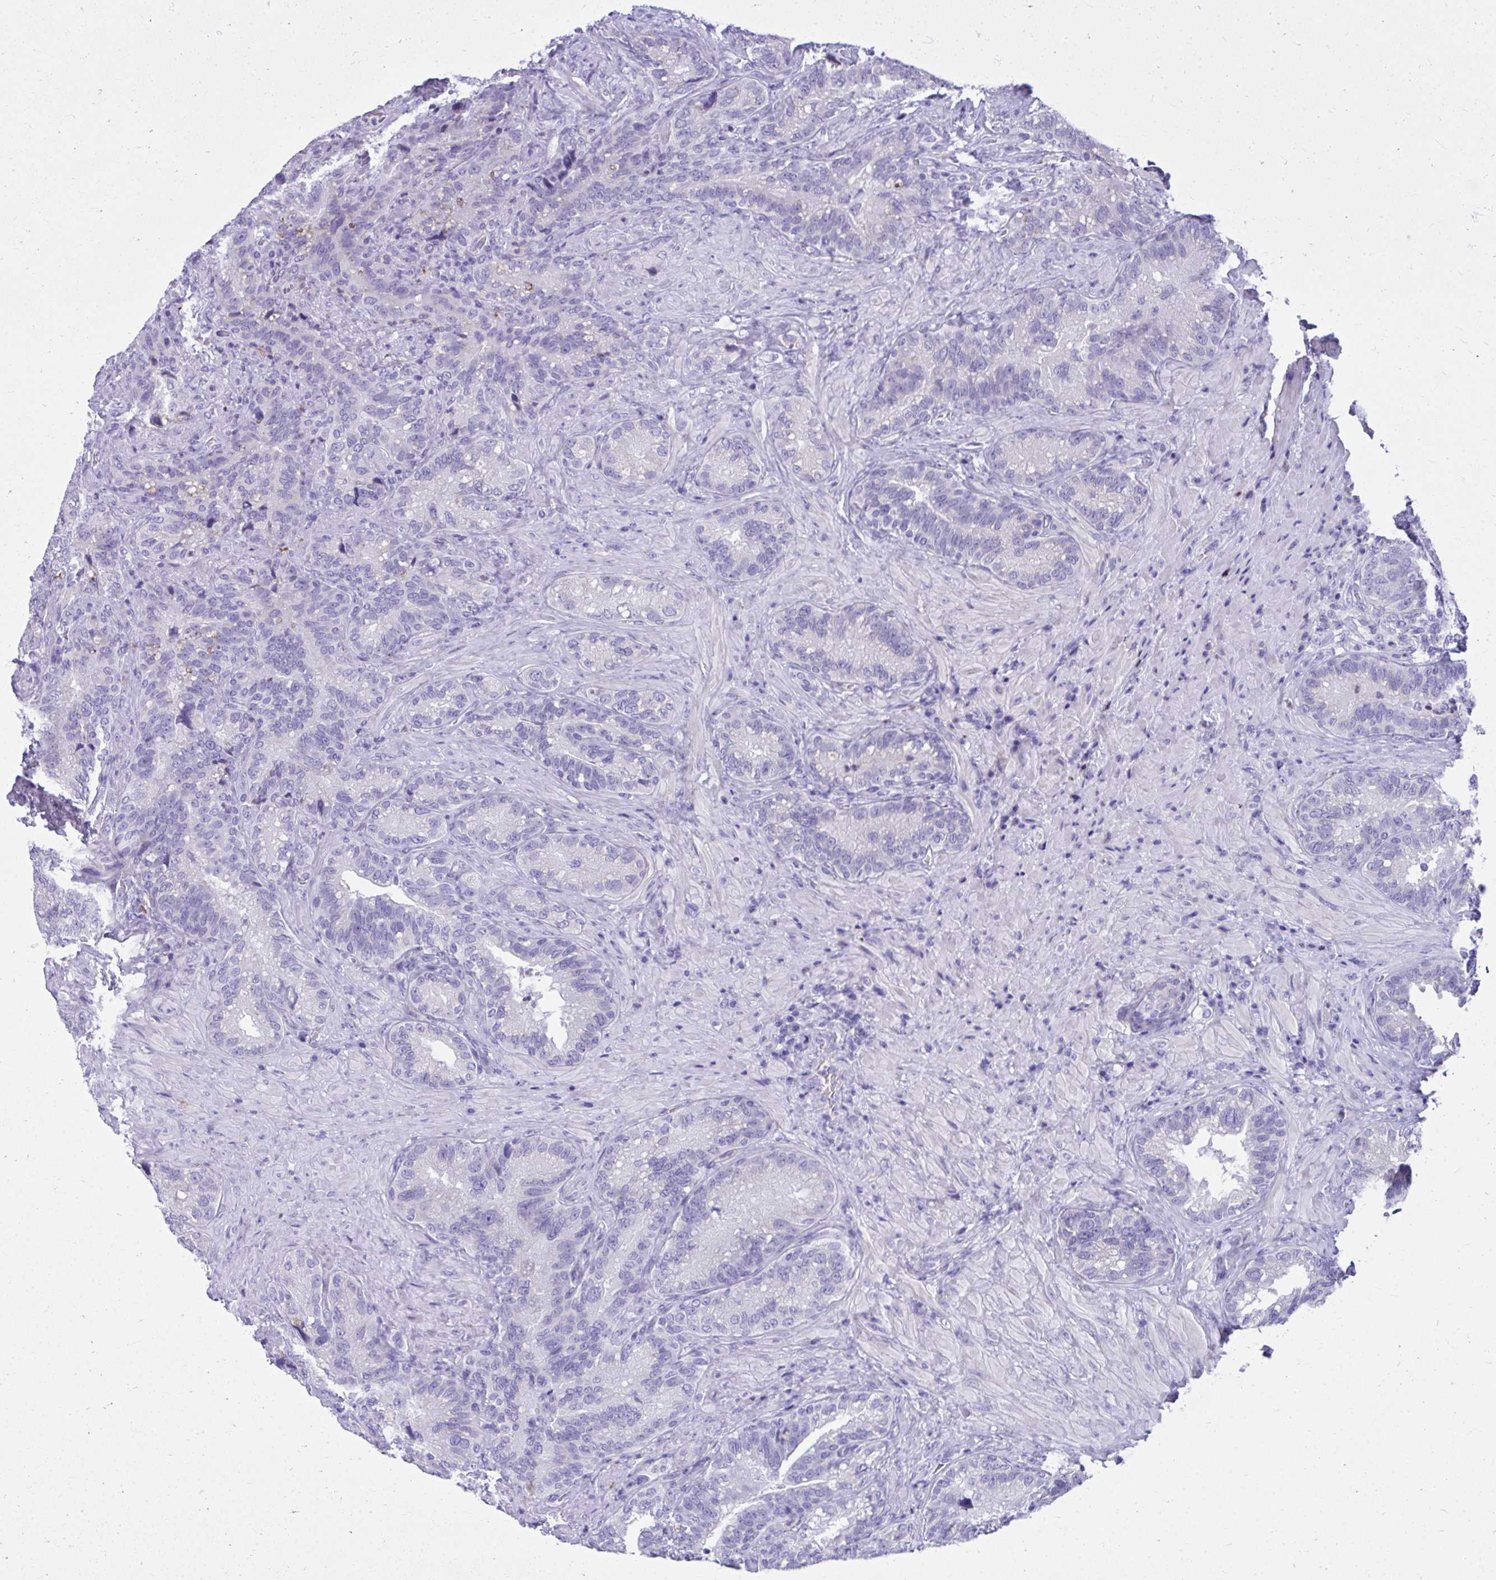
{"staining": {"intensity": "negative", "quantity": "none", "location": "none"}, "tissue": "seminal vesicle", "cell_type": "Glandular cells", "image_type": "normal", "snomed": [{"axis": "morphology", "description": "Normal tissue, NOS"}, {"axis": "topography", "description": "Seminal veicle"}], "caption": "Protein analysis of unremarkable seminal vesicle reveals no significant positivity in glandular cells.", "gene": "HRG", "patient": {"sex": "male", "age": 68}}